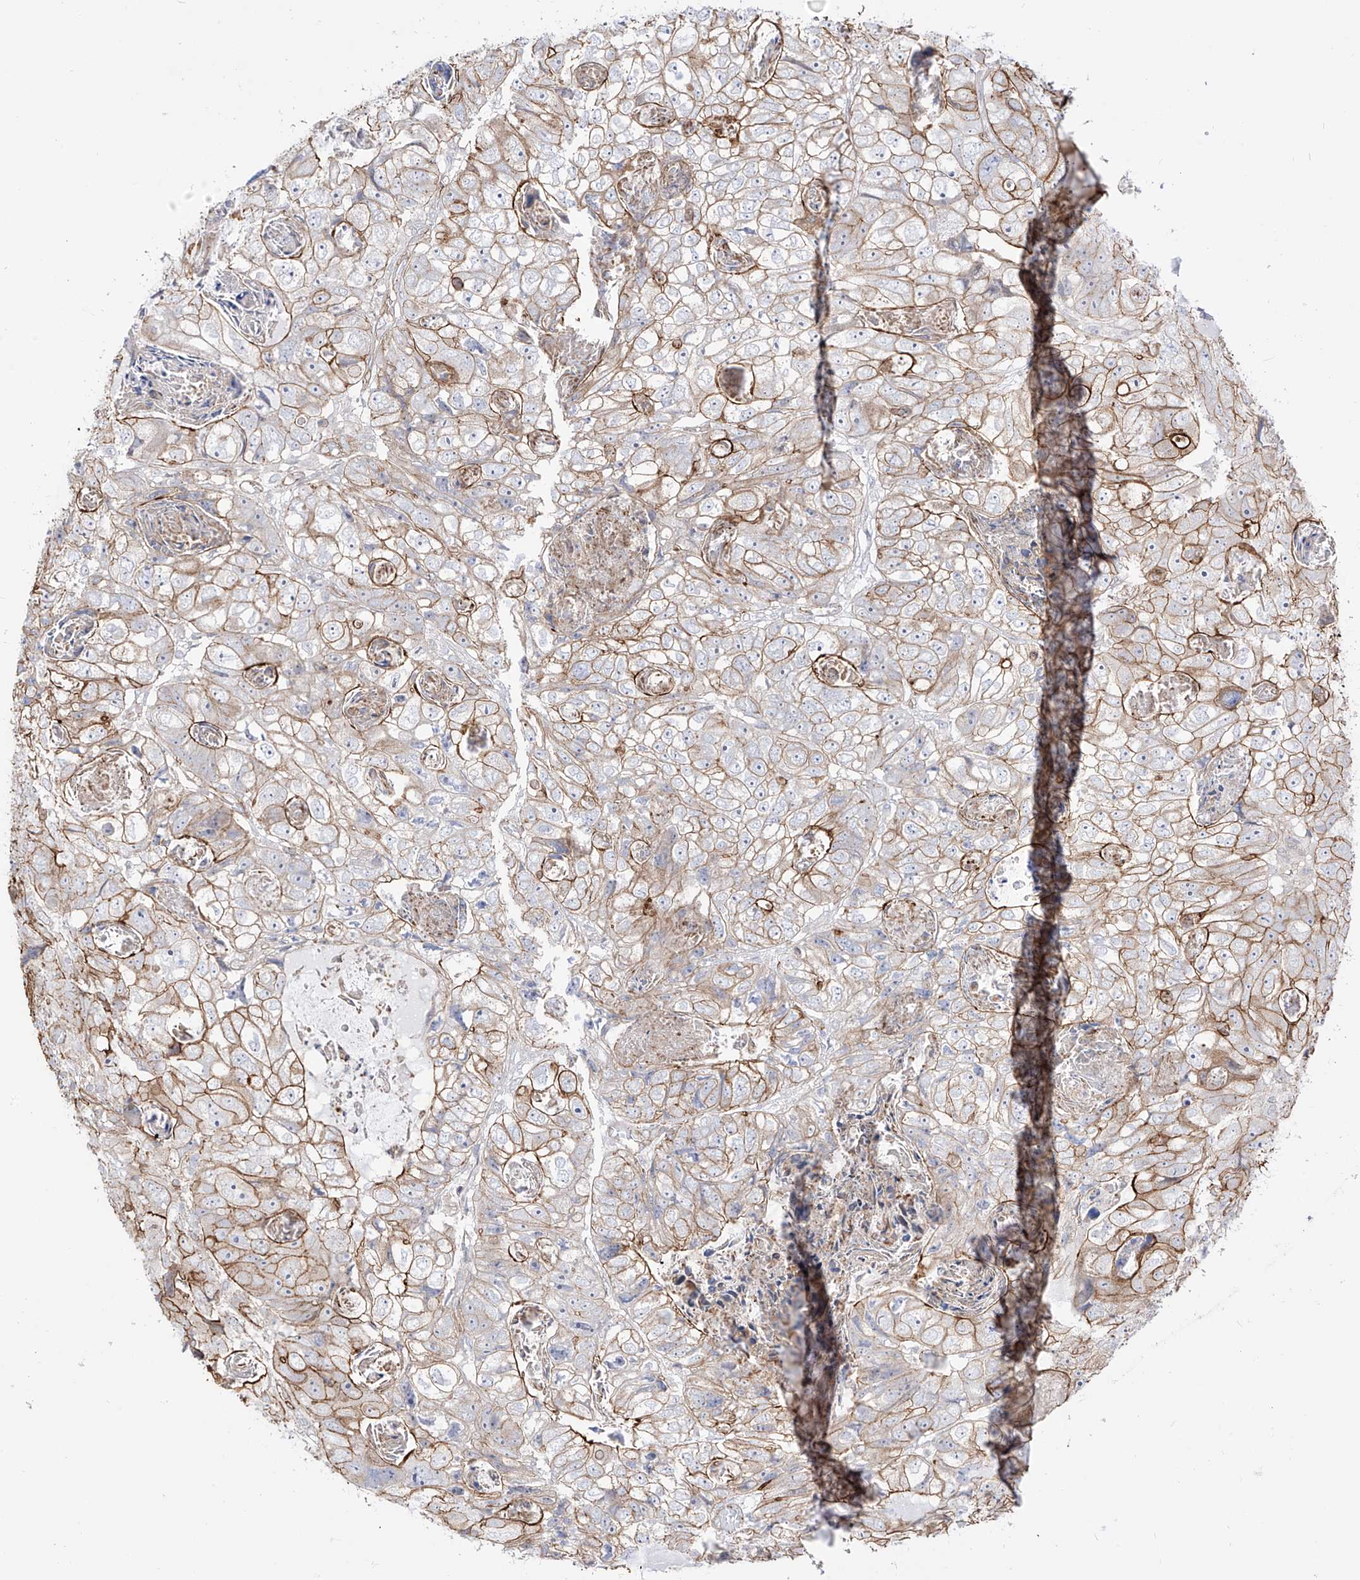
{"staining": {"intensity": "moderate", "quantity": "25%-75%", "location": "cytoplasmic/membranous"}, "tissue": "colorectal cancer", "cell_type": "Tumor cells", "image_type": "cancer", "snomed": [{"axis": "morphology", "description": "Adenocarcinoma, NOS"}, {"axis": "topography", "description": "Rectum"}], "caption": "There is medium levels of moderate cytoplasmic/membranous positivity in tumor cells of adenocarcinoma (colorectal), as demonstrated by immunohistochemical staining (brown color).", "gene": "ZNF180", "patient": {"sex": "male", "age": 59}}